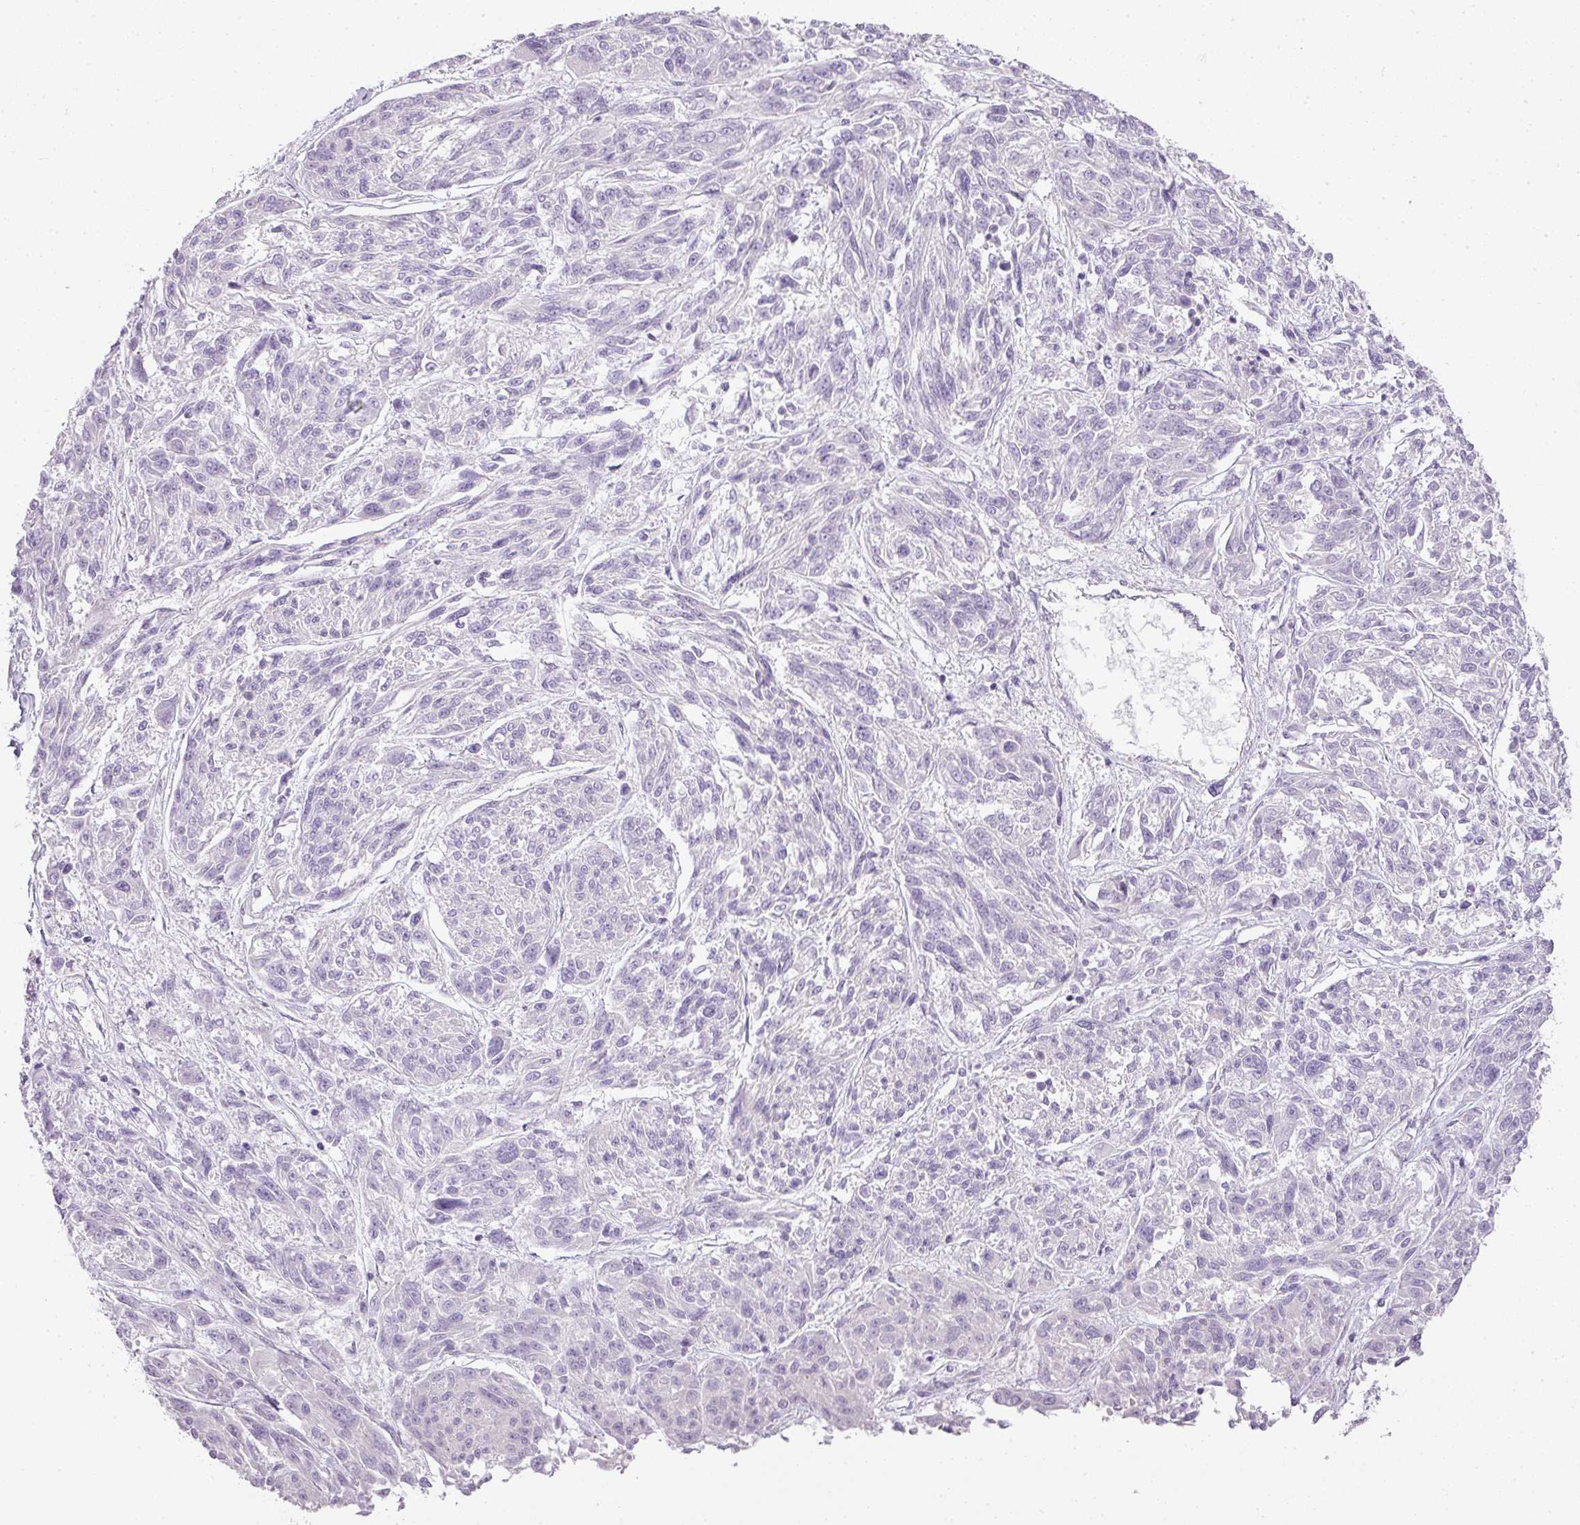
{"staining": {"intensity": "negative", "quantity": "none", "location": "none"}, "tissue": "melanoma", "cell_type": "Tumor cells", "image_type": "cancer", "snomed": [{"axis": "morphology", "description": "Malignant melanoma, NOS"}, {"axis": "topography", "description": "Skin"}], "caption": "High power microscopy histopathology image of an immunohistochemistry image of melanoma, revealing no significant expression in tumor cells.", "gene": "RAX2", "patient": {"sex": "male", "age": 53}}